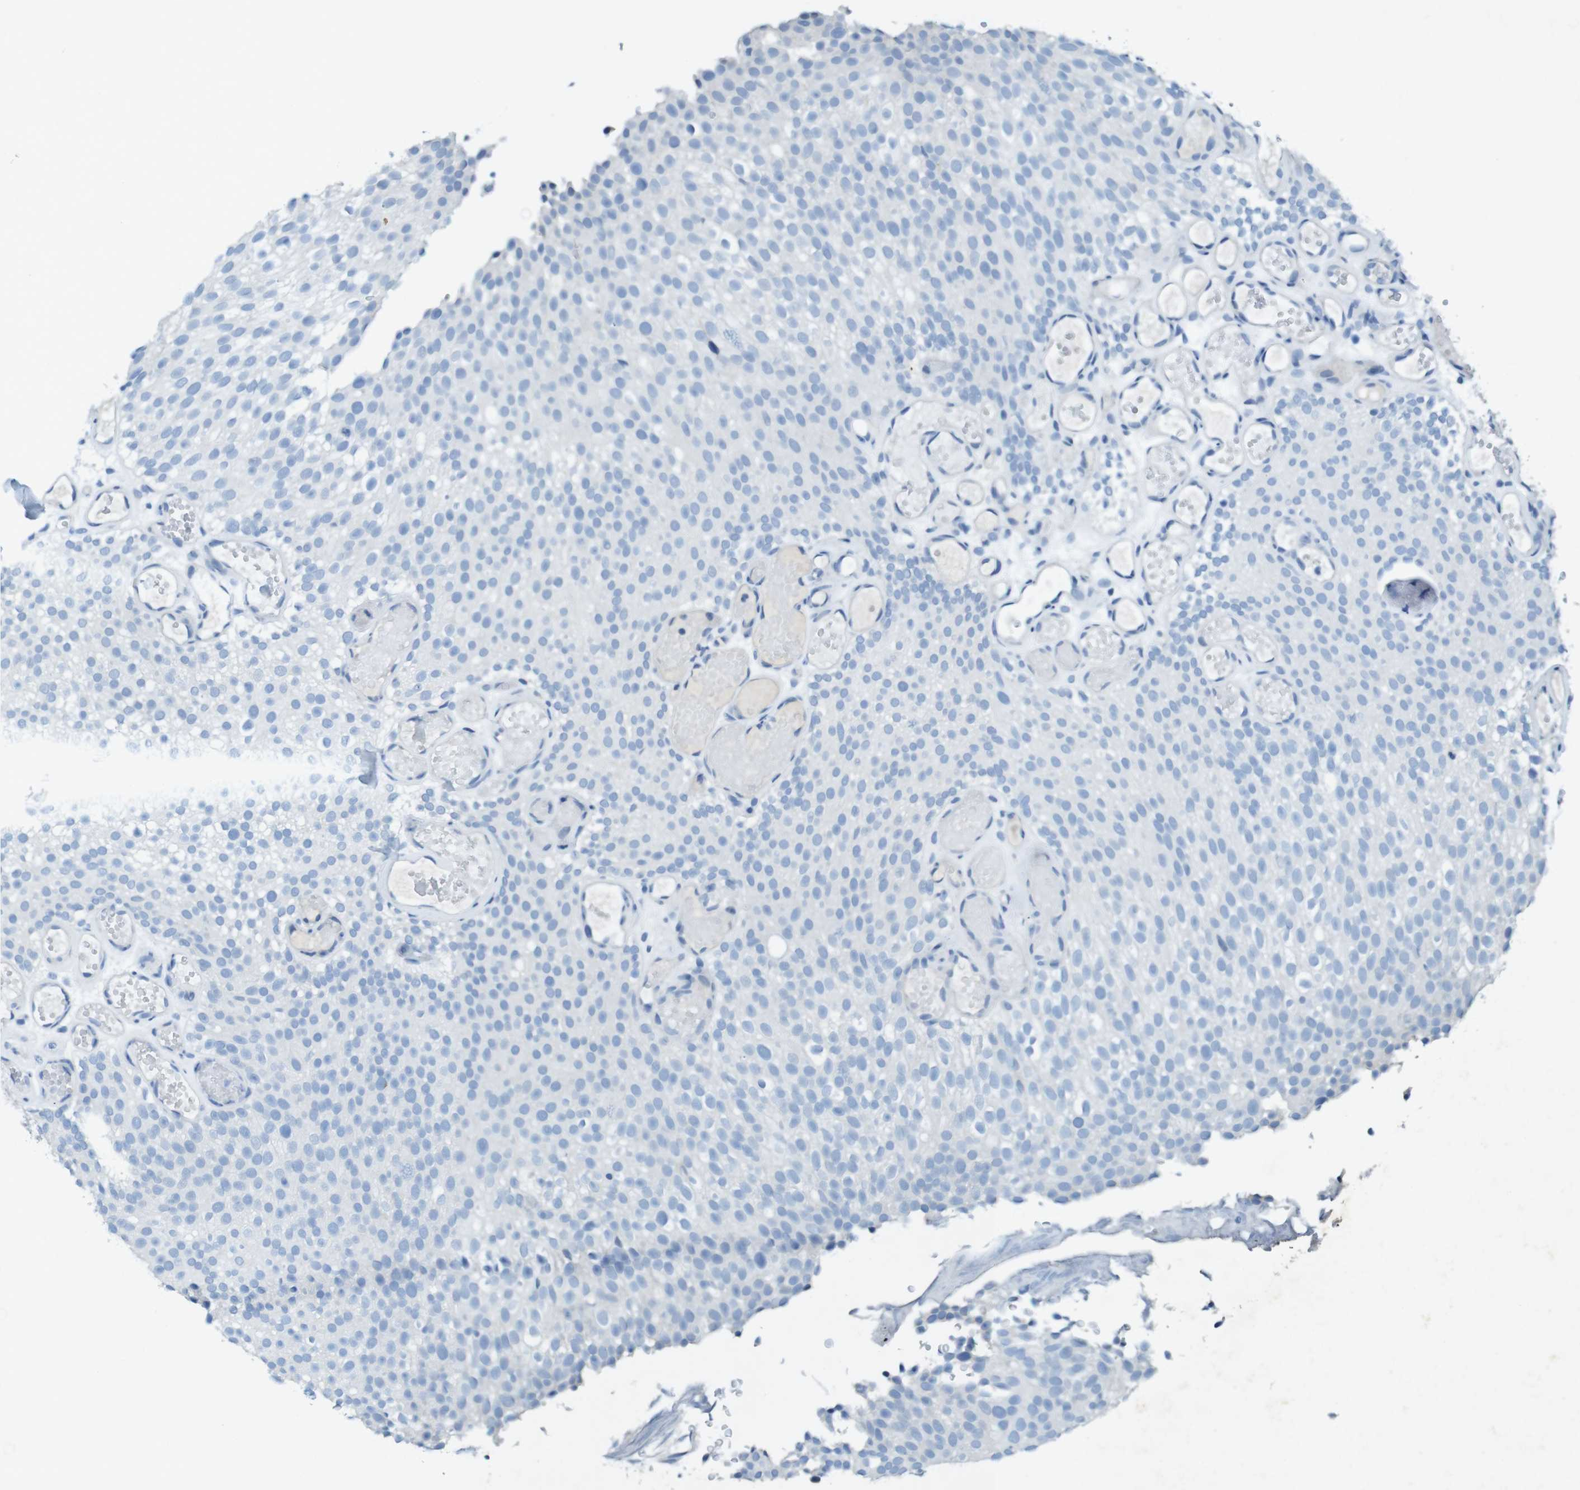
{"staining": {"intensity": "negative", "quantity": "none", "location": "none"}, "tissue": "urothelial cancer", "cell_type": "Tumor cells", "image_type": "cancer", "snomed": [{"axis": "morphology", "description": "Urothelial carcinoma, Low grade"}, {"axis": "topography", "description": "Urinary bladder"}], "caption": "IHC of urothelial carcinoma (low-grade) exhibits no staining in tumor cells.", "gene": "CD320", "patient": {"sex": "male", "age": 78}}